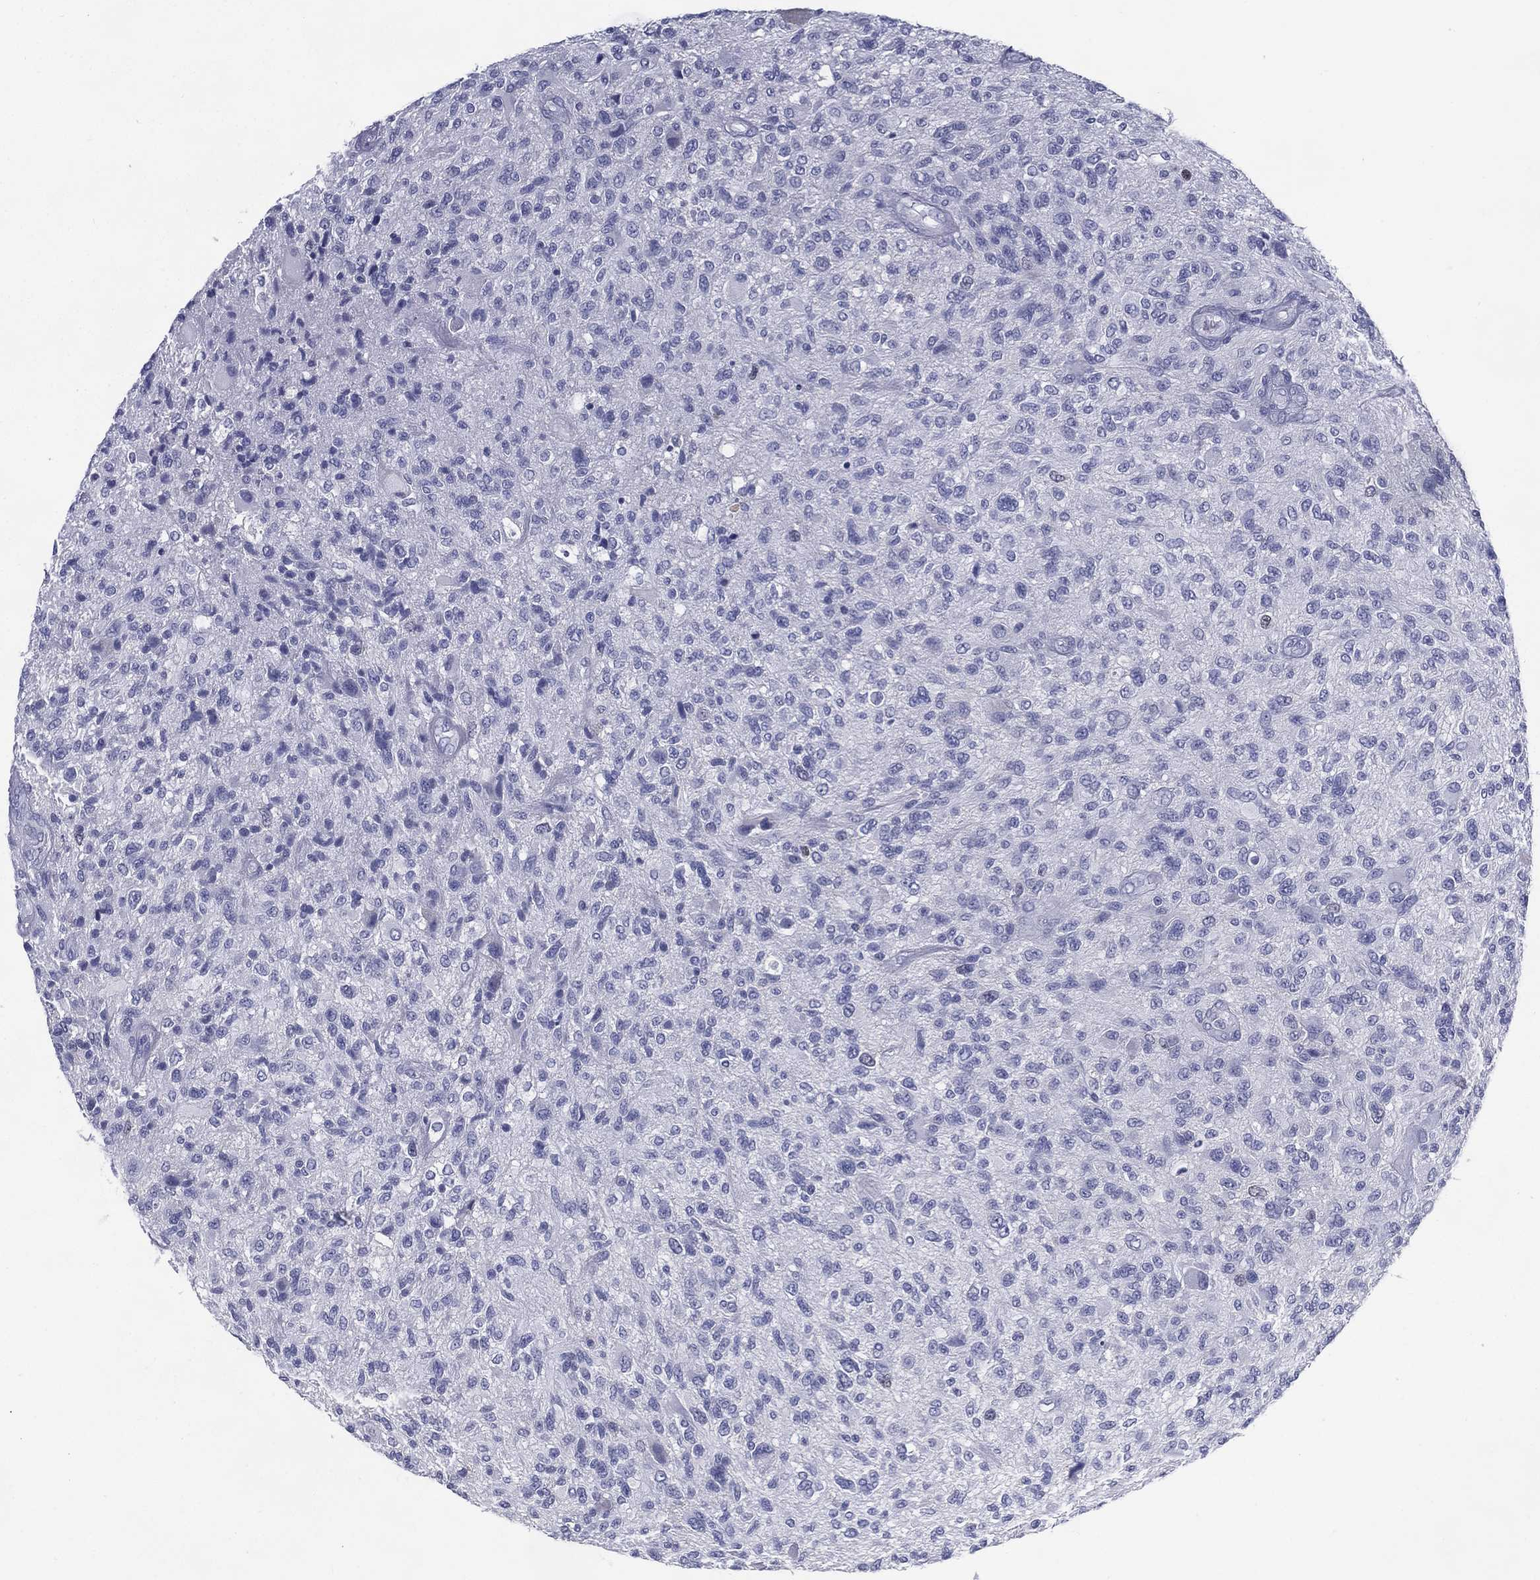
{"staining": {"intensity": "negative", "quantity": "none", "location": "none"}, "tissue": "glioma", "cell_type": "Tumor cells", "image_type": "cancer", "snomed": [{"axis": "morphology", "description": "Glioma, malignant, High grade"}, {"axis": "topography", "description": "Brain"}], "caption": "High power microscopy image of an immunohistochemistry micrograph of glioma, revealing no significant staining in tumor cells. The staining was performed using DAB to visualize the protein expression in brown, while the nuclei were stained in blue with hematoxylin (Magnification: 20x).", "gene": "KIF2C", "patient": {"sex": "male", "age": 47}}